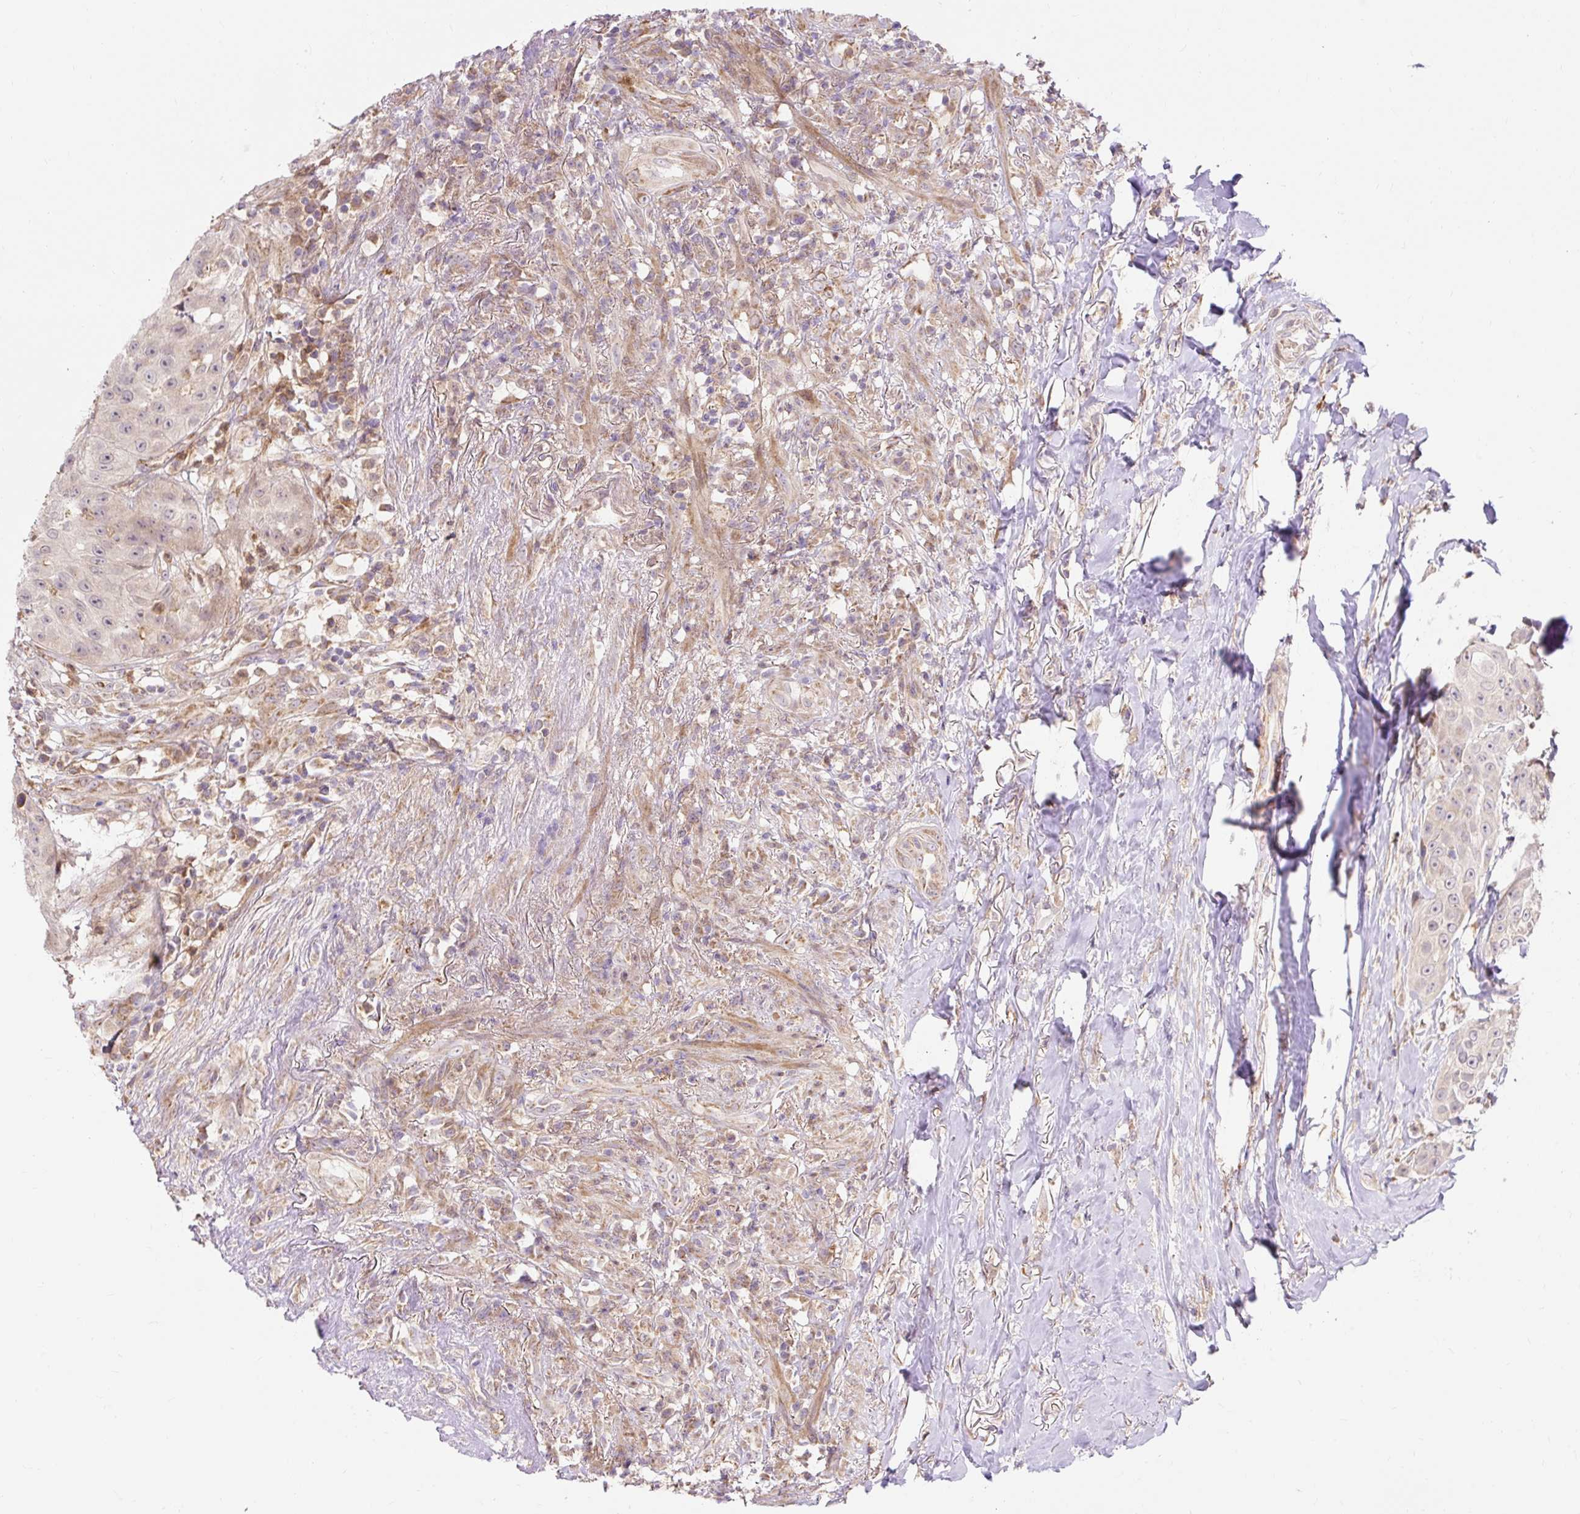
{"staining": {"intensity": "weak", "quantity": "<25%", "location": "cytoplasmic/membranous"}, "tissue": "head and neck cancer", "cell_type": "Tumor cells", "image_type": "cancer", "snomed": [{"axis": "morphology", "description": "Squamous cell carcinoma, NOS"}, {"axis": "topography", "description": "Head-Neck"}], "caption": "High power microscopy histopathology image of an immunohistochemistry histopathology image of squamous cell carcinoma (head and neck), revealing no significant positivity in tumor cells. Nuclei are stained in blue.", "gene": "TRIAP1", "patient": {"sex": "male", "age": 83}}